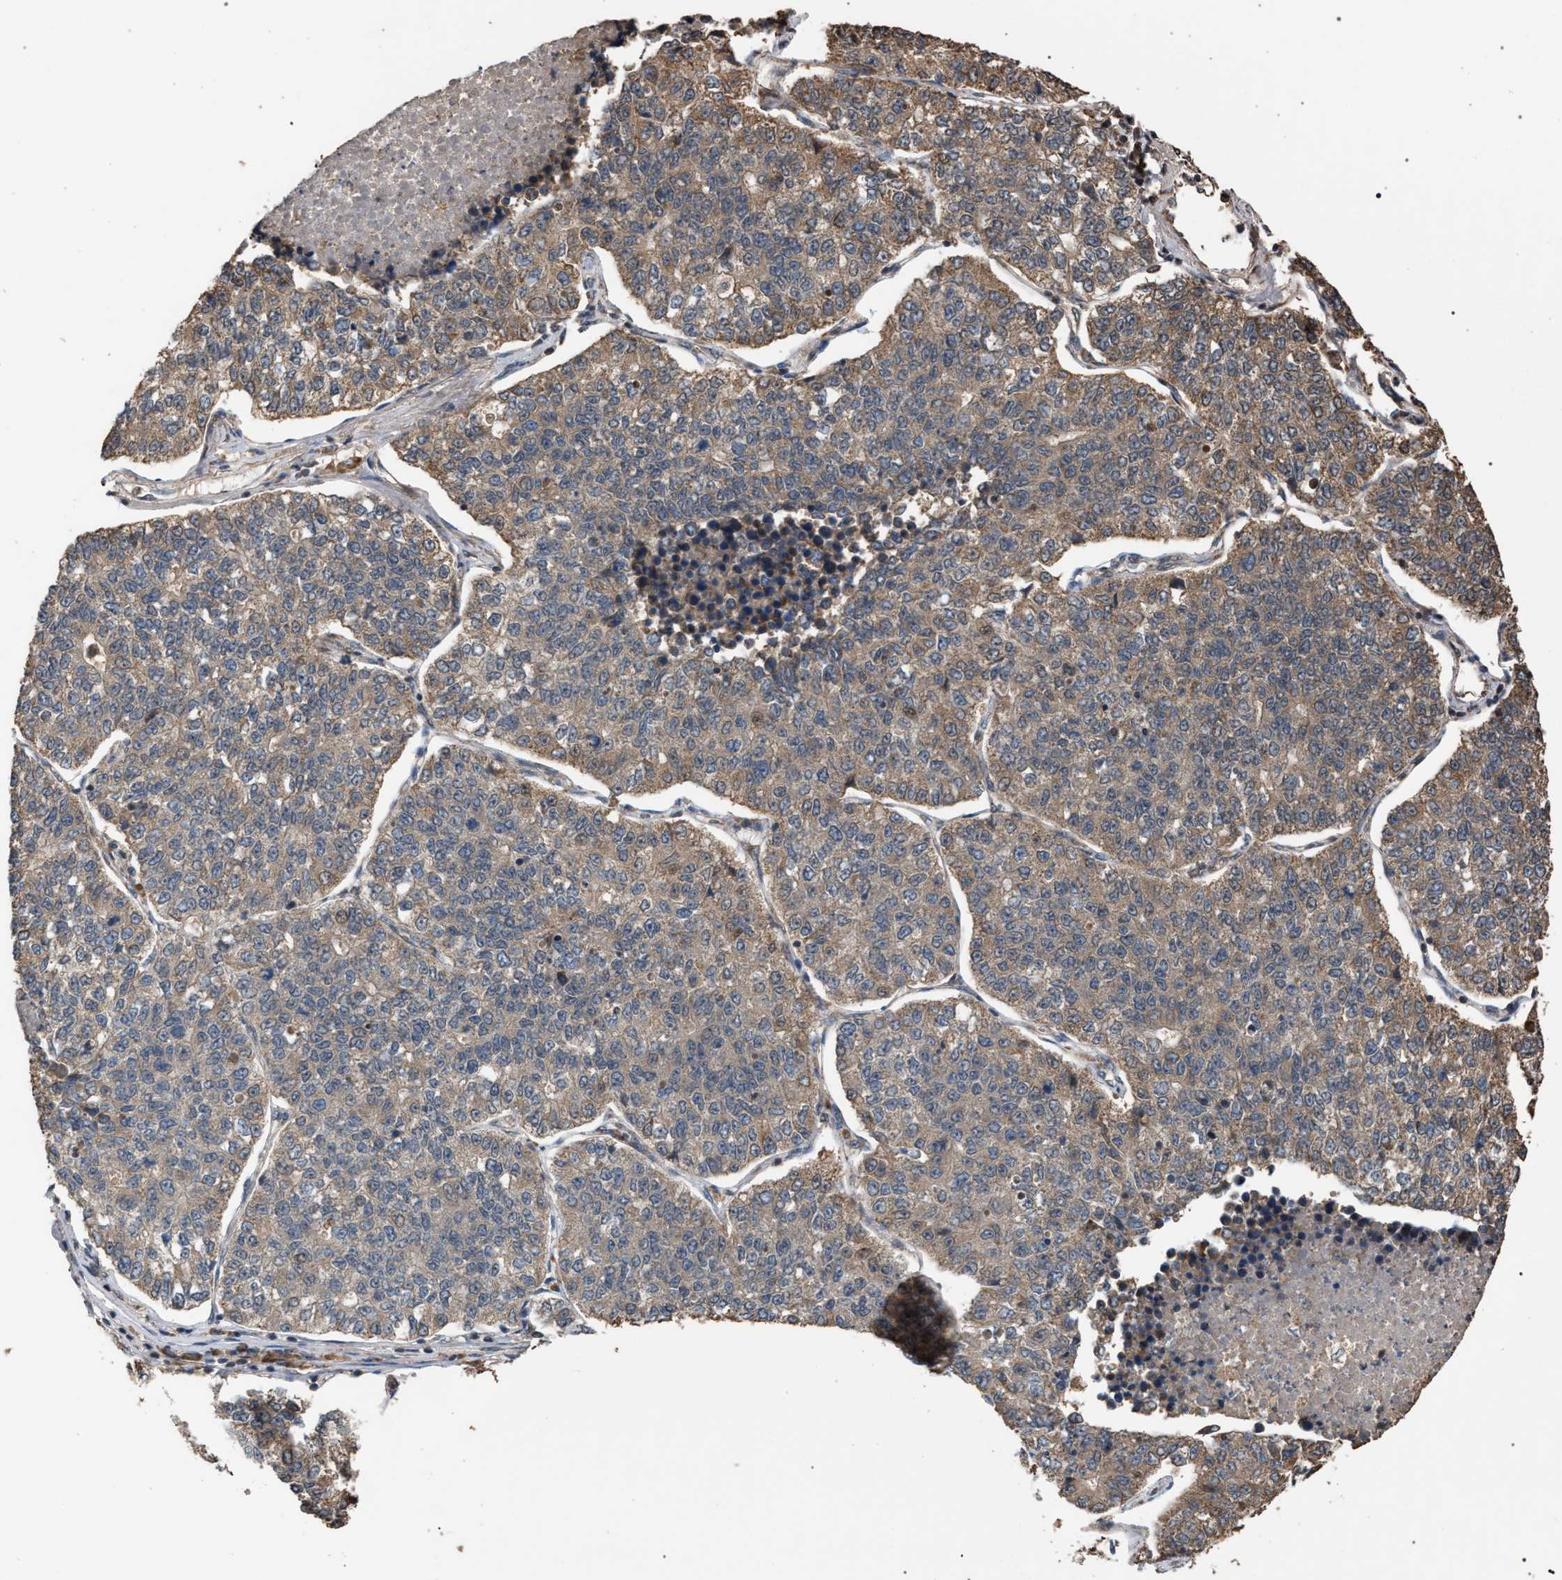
{"staining": {"intensity": "weak", "quantity": ">75%", "location": "cytoplasmic/membranous"}, "tissue": "lung cancer", "cell_type": "Tumor cells", "image_type": "cancer", "snomed": [{"axis": "morphology", "description": "Adenocarcinoma, NOS"}, {"axis": "topography", "description": "Lung"}], "caption": "The photomicrograph displays staining of adenocarcinoma (lung), revealing weak cytoplasmic/membranous protein staining (brown color) within tumor cells. Using DAB (3,3'-diaminobenzidine) (brown) and hematoxylin (blue) stains, captured at high magnification using brightfield microscopy.", "gene": "NAA35", "patient": {"sex": "male", "age": 49}}